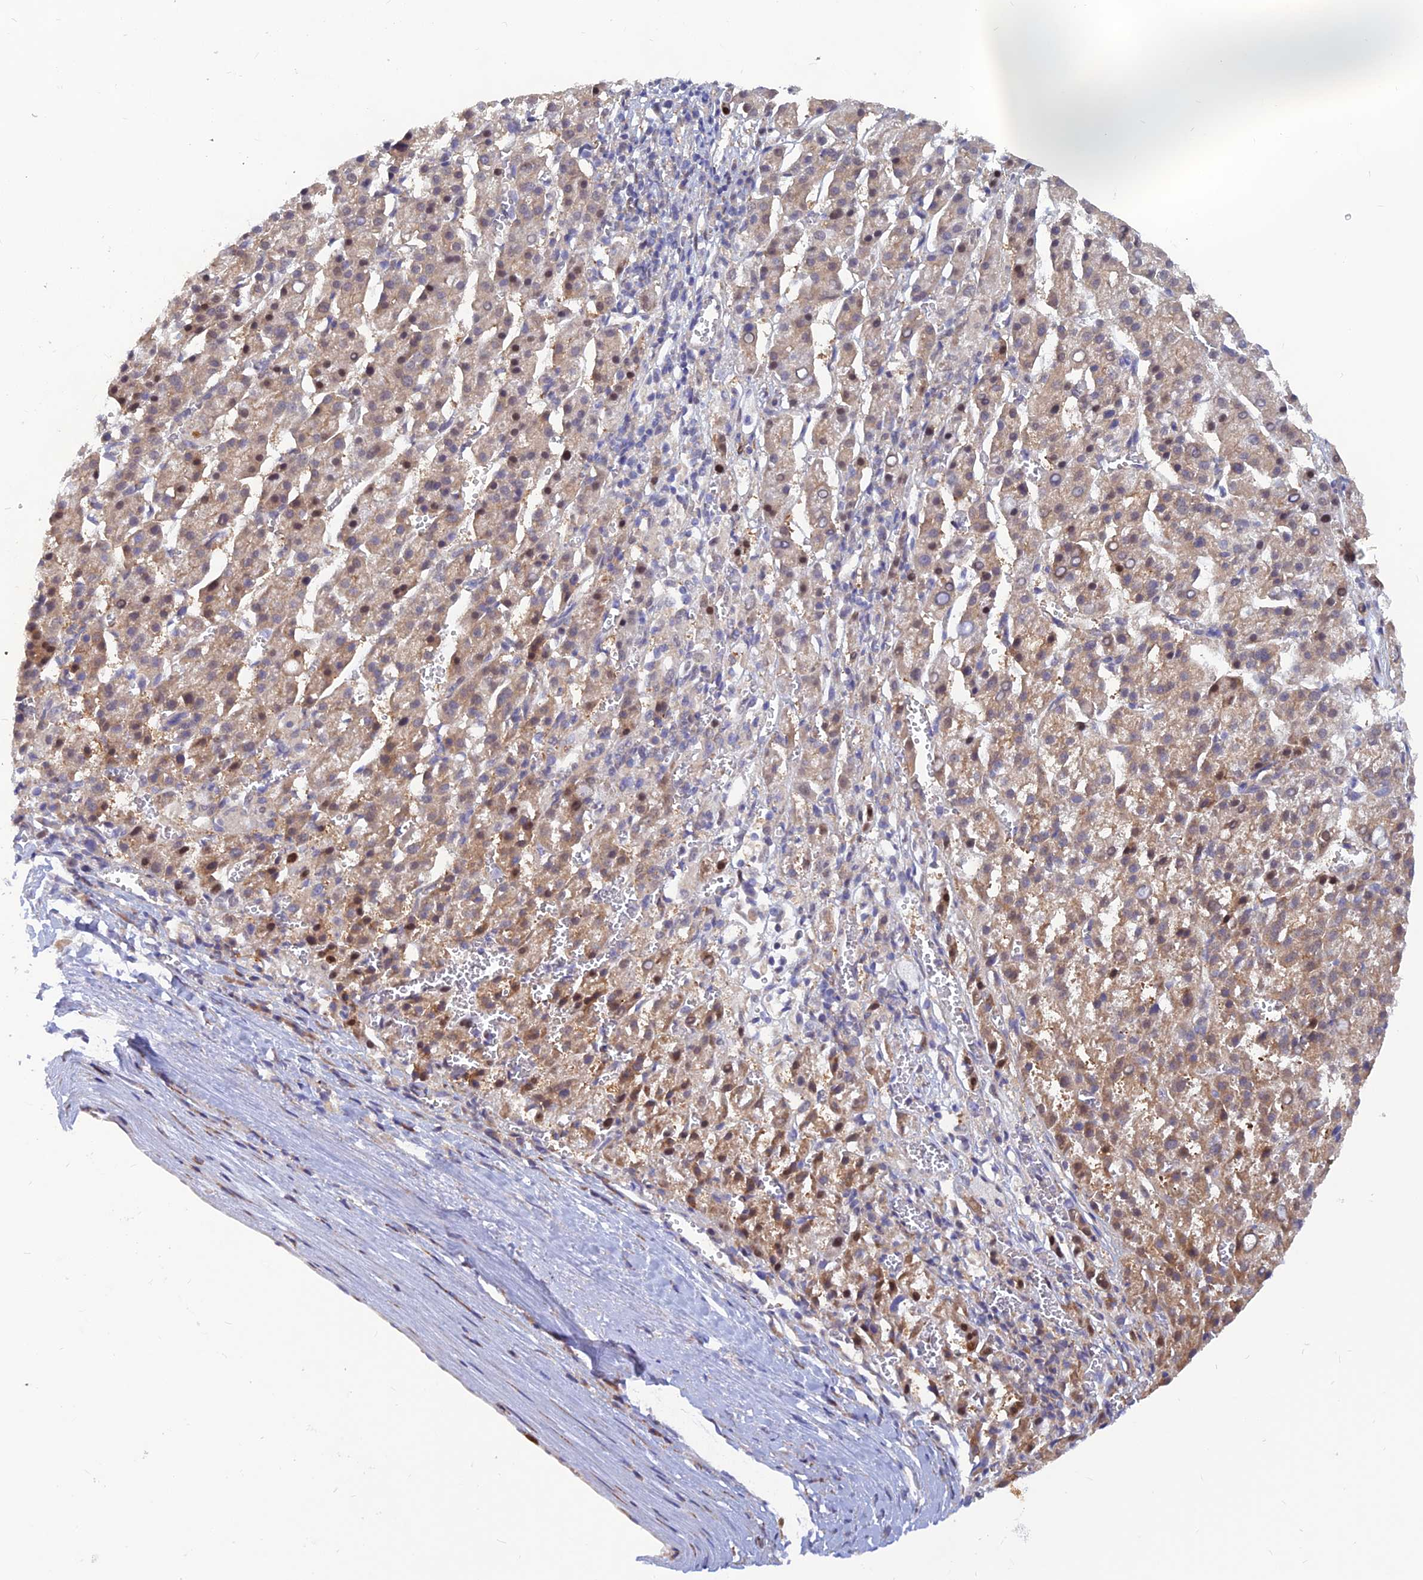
{"staining": {"intensity": "moderate", "quantity": ">75%", "location": "cytoplasmic/membranous"}, "tissue": "liver cancer", "cell_type": "Tumor cells", "image_type": "cancer", "snomed": [{"axis": "morphology", "description": "Carcinoma, Hepatocellular, NOS"}, {"axis": "topography", "description": "Liver"}], "caption": "IHC micrograph of human liver hepatocellular carcinoma stained for a protein (brown), which reveals medium levels of moderate cytoplasmic/membranous expression in about >75% of tumor cells.", "gene": "DNAJC16", "patient": {"sex": "female", "age": 58}}